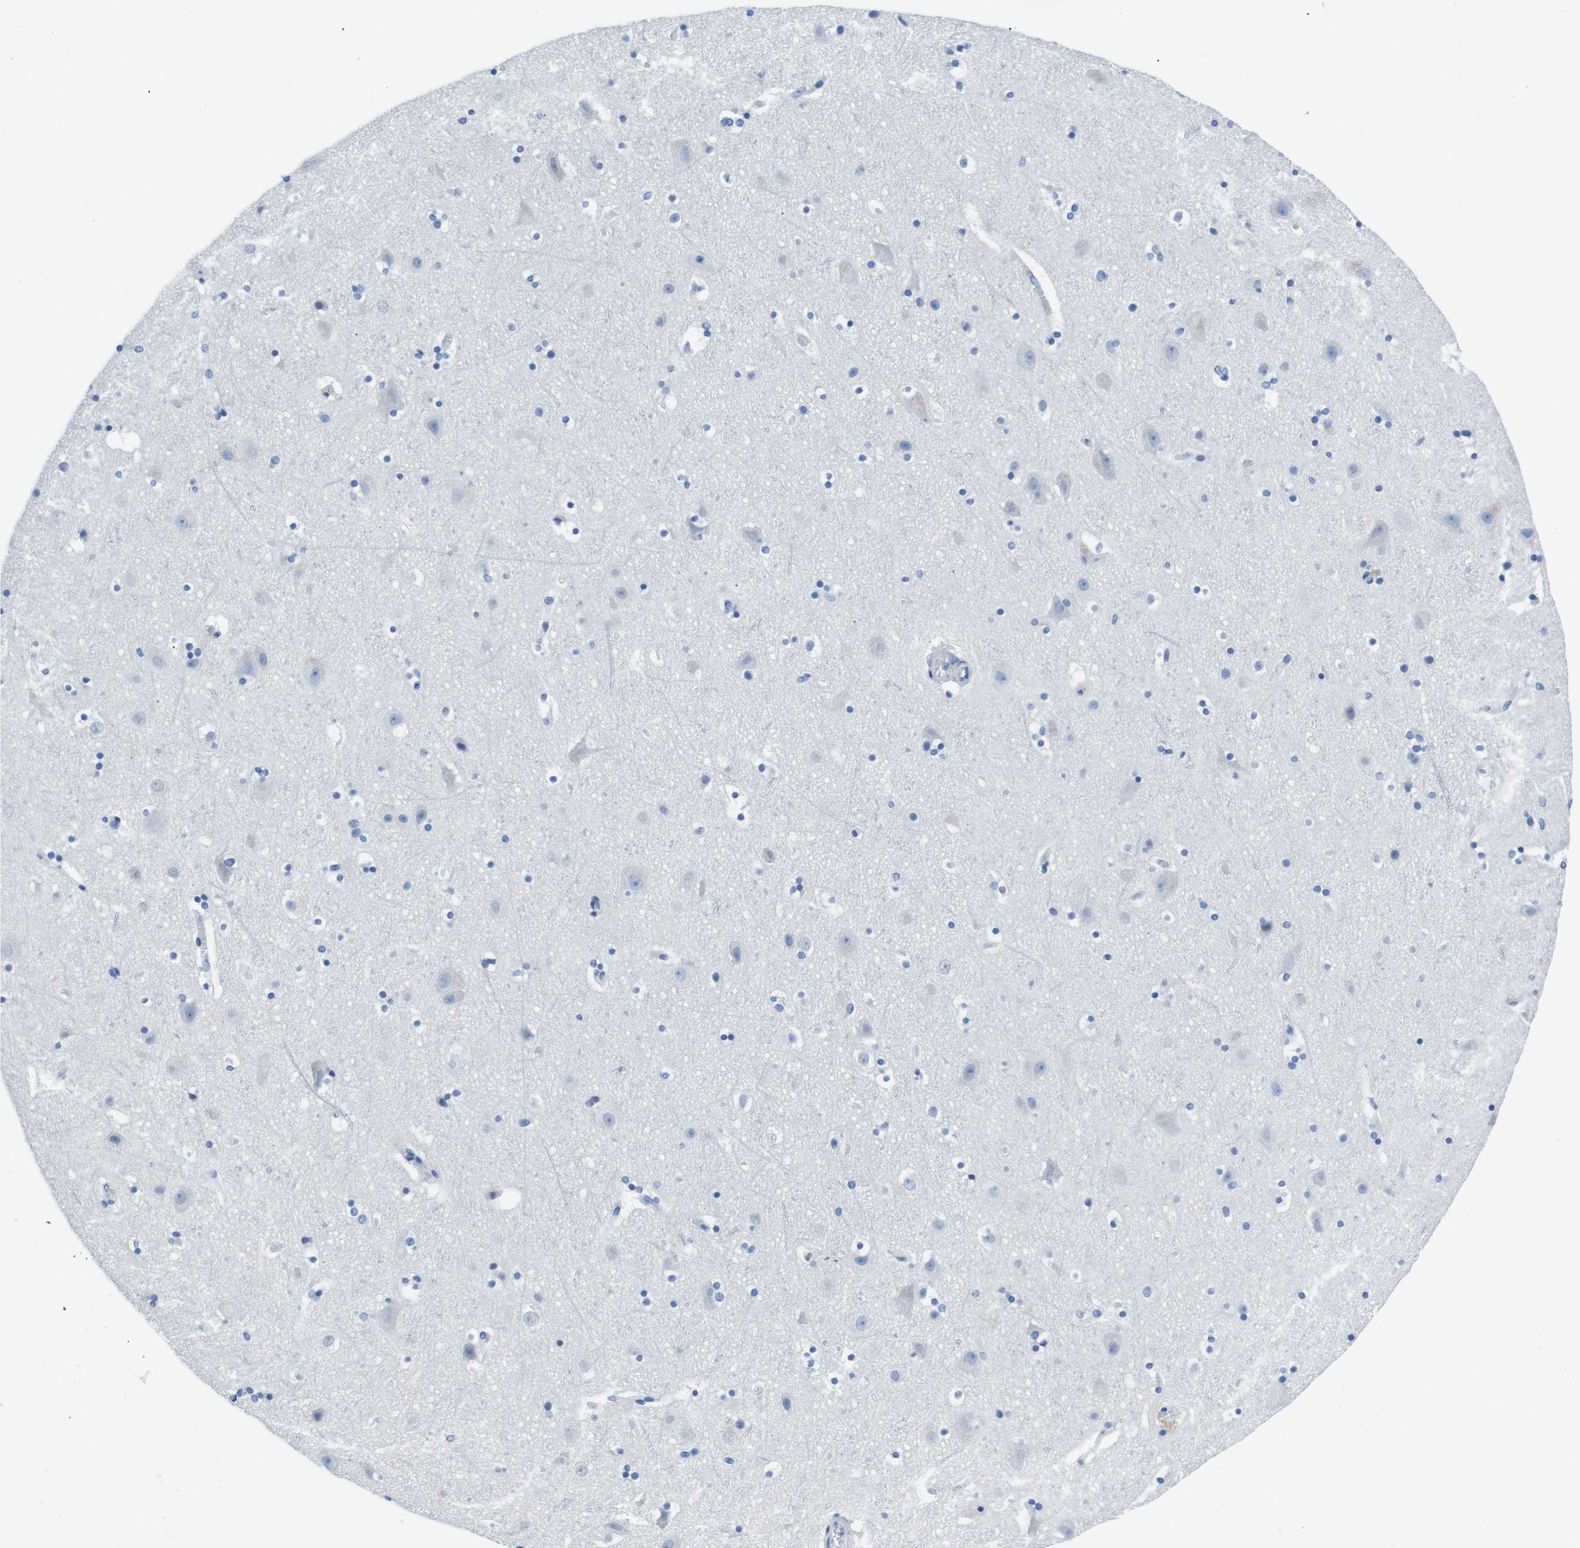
{"staining": {"intensity": "negative", "quantity": "none", "location": "none"}, "tissue": "cerebral cortex", "cell_type": "Endothelial cells", "image_type": "normal", "snomed": [{"axis": "morphology", "description": "Normal tissue, NOS"}, {"axis": "topography", "description": "Cerebral cortex"}], "caption": "Protein analysis of benign cerebral cortex shows no significant staining in endothelial cells. (IHC, brightfield microscopy, high magnification).", "gene": "MUC2", "patient": {"sex": "male", "age": 45}}